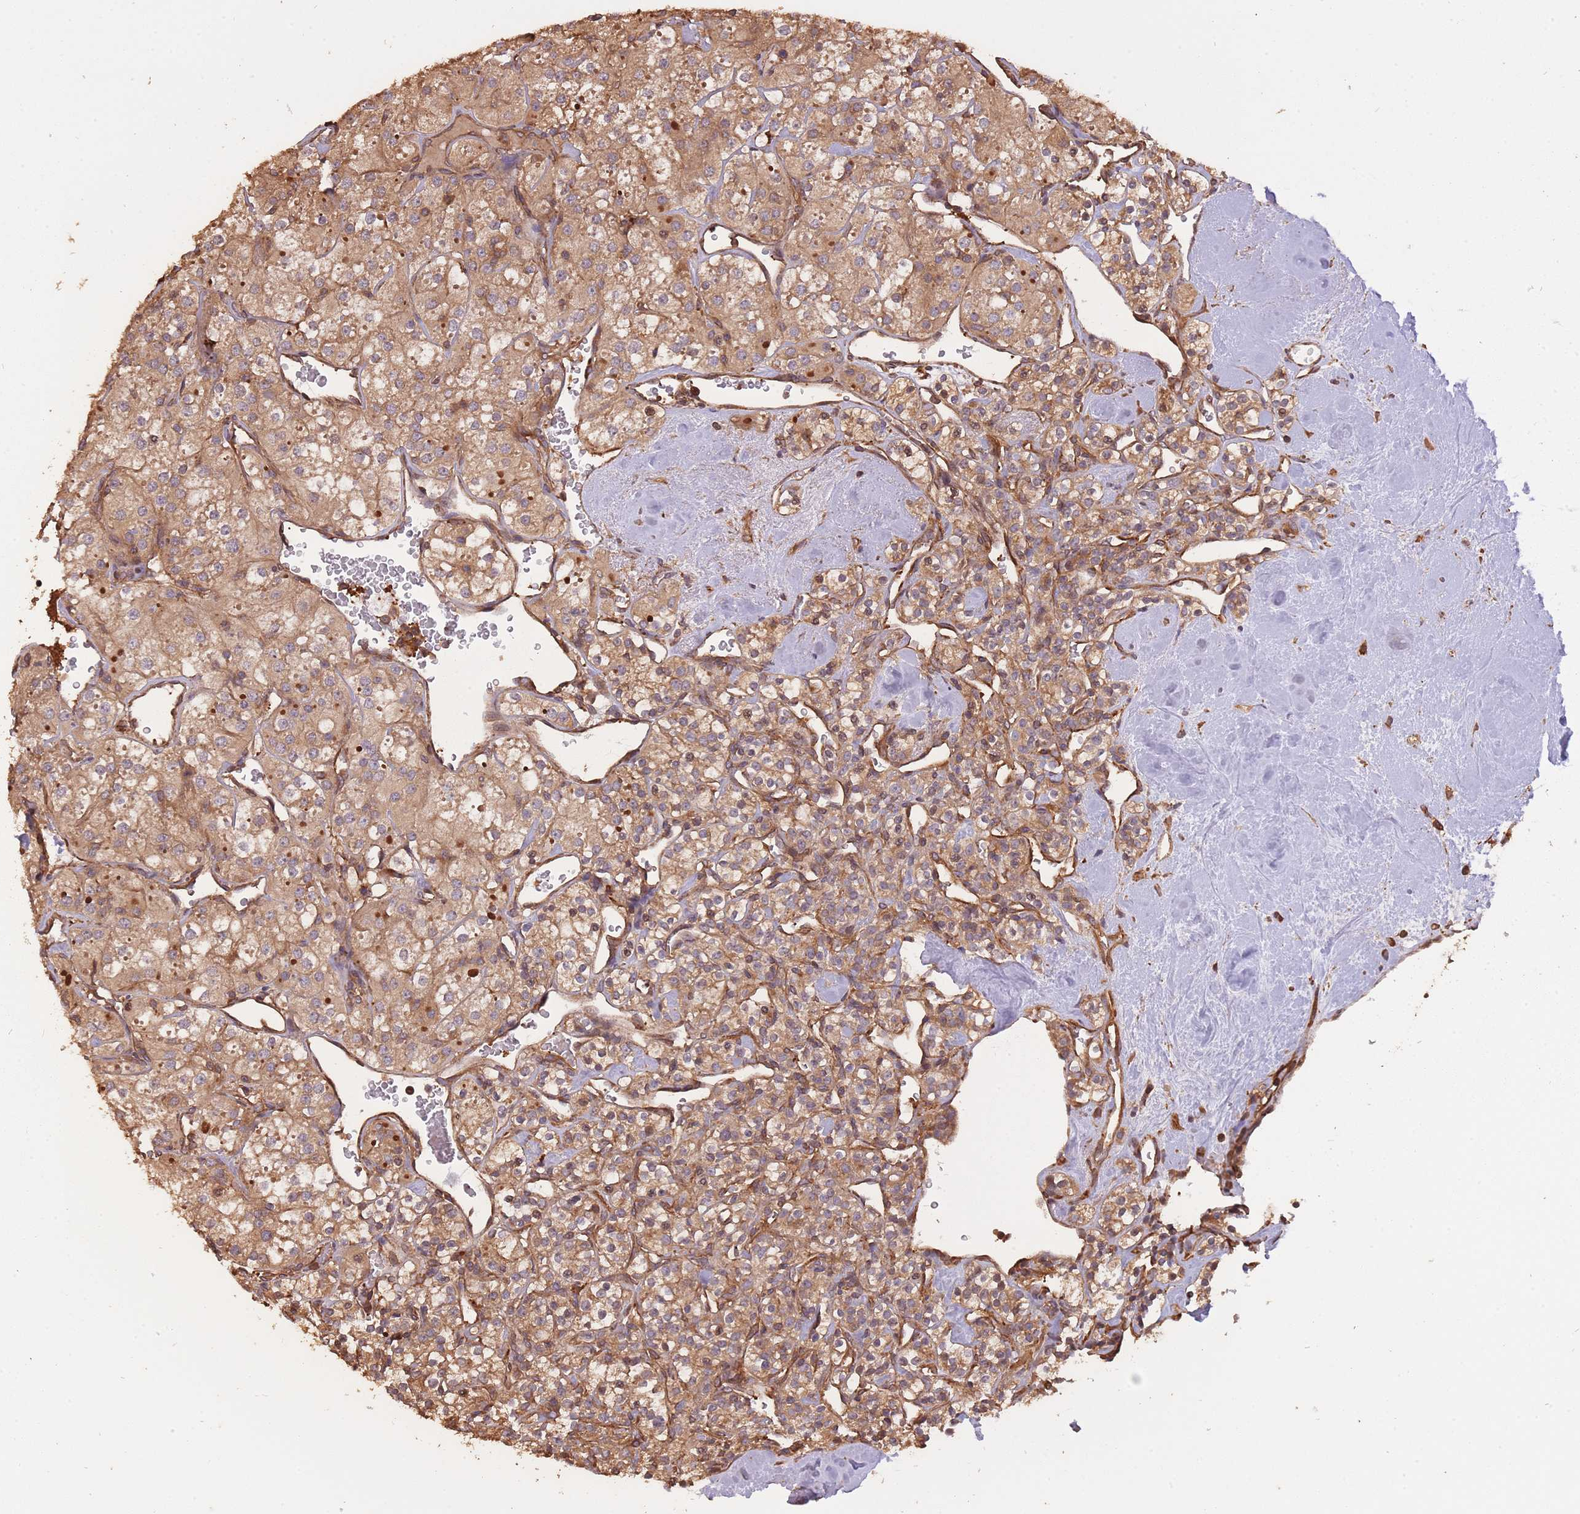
{"staining": {"intensity": "moderate", "quantity": ">75%", "location": "cytoplasmic/membranous"}, "tissue": "renal cancer", "cell_type": "Tumor cells", "image_type": "cancer", "snomed": [{"axis": "morphology", "description": "Adenocarcinoma, NOS"}, {"axis": "topography", "description": "Kidney"}], "caption": "Moderate cytoplasmic/membranous positivity is present in approximately >75% of tumor cells in renal cancer.", "gene": "ARMH3", "patient": {"sex": "male", "age": 77}}